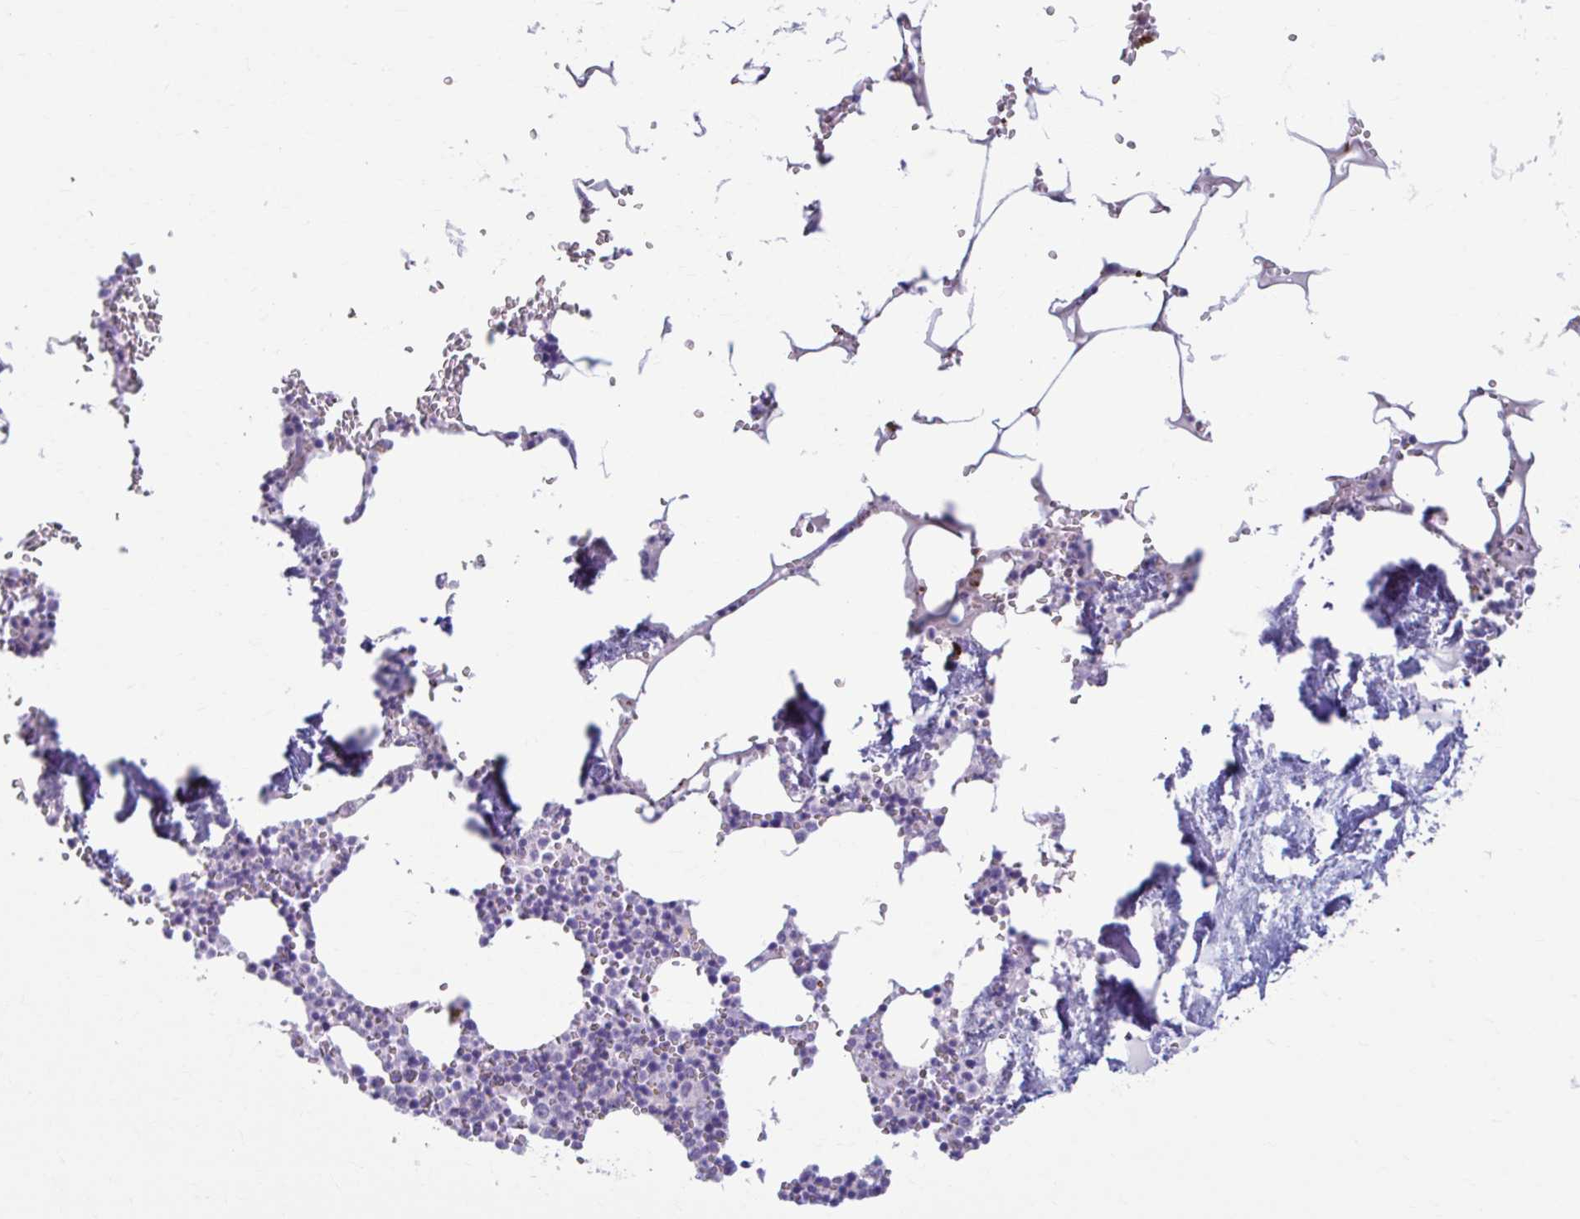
{"staining": {"intensity": "negative", "quantity": "none", "location": "none"}, "tissue": "bone marrow", "cell_type": "Hematopoietic cells", "image_type": "normal", "snomed": [{"axis": "morphology", "description": "Normal tissue, NOS"}, {"axis": "topography", "description": "Bone marrow"}], "caption": "DAB immunohistochemical staining of normal human bone marrow reveals no significant staining in hematopoietic cells. (DAB immunohistochemistry, high magnification).", "gene": "C12orf71", "patient": {"sex": "male", "age": 54}}